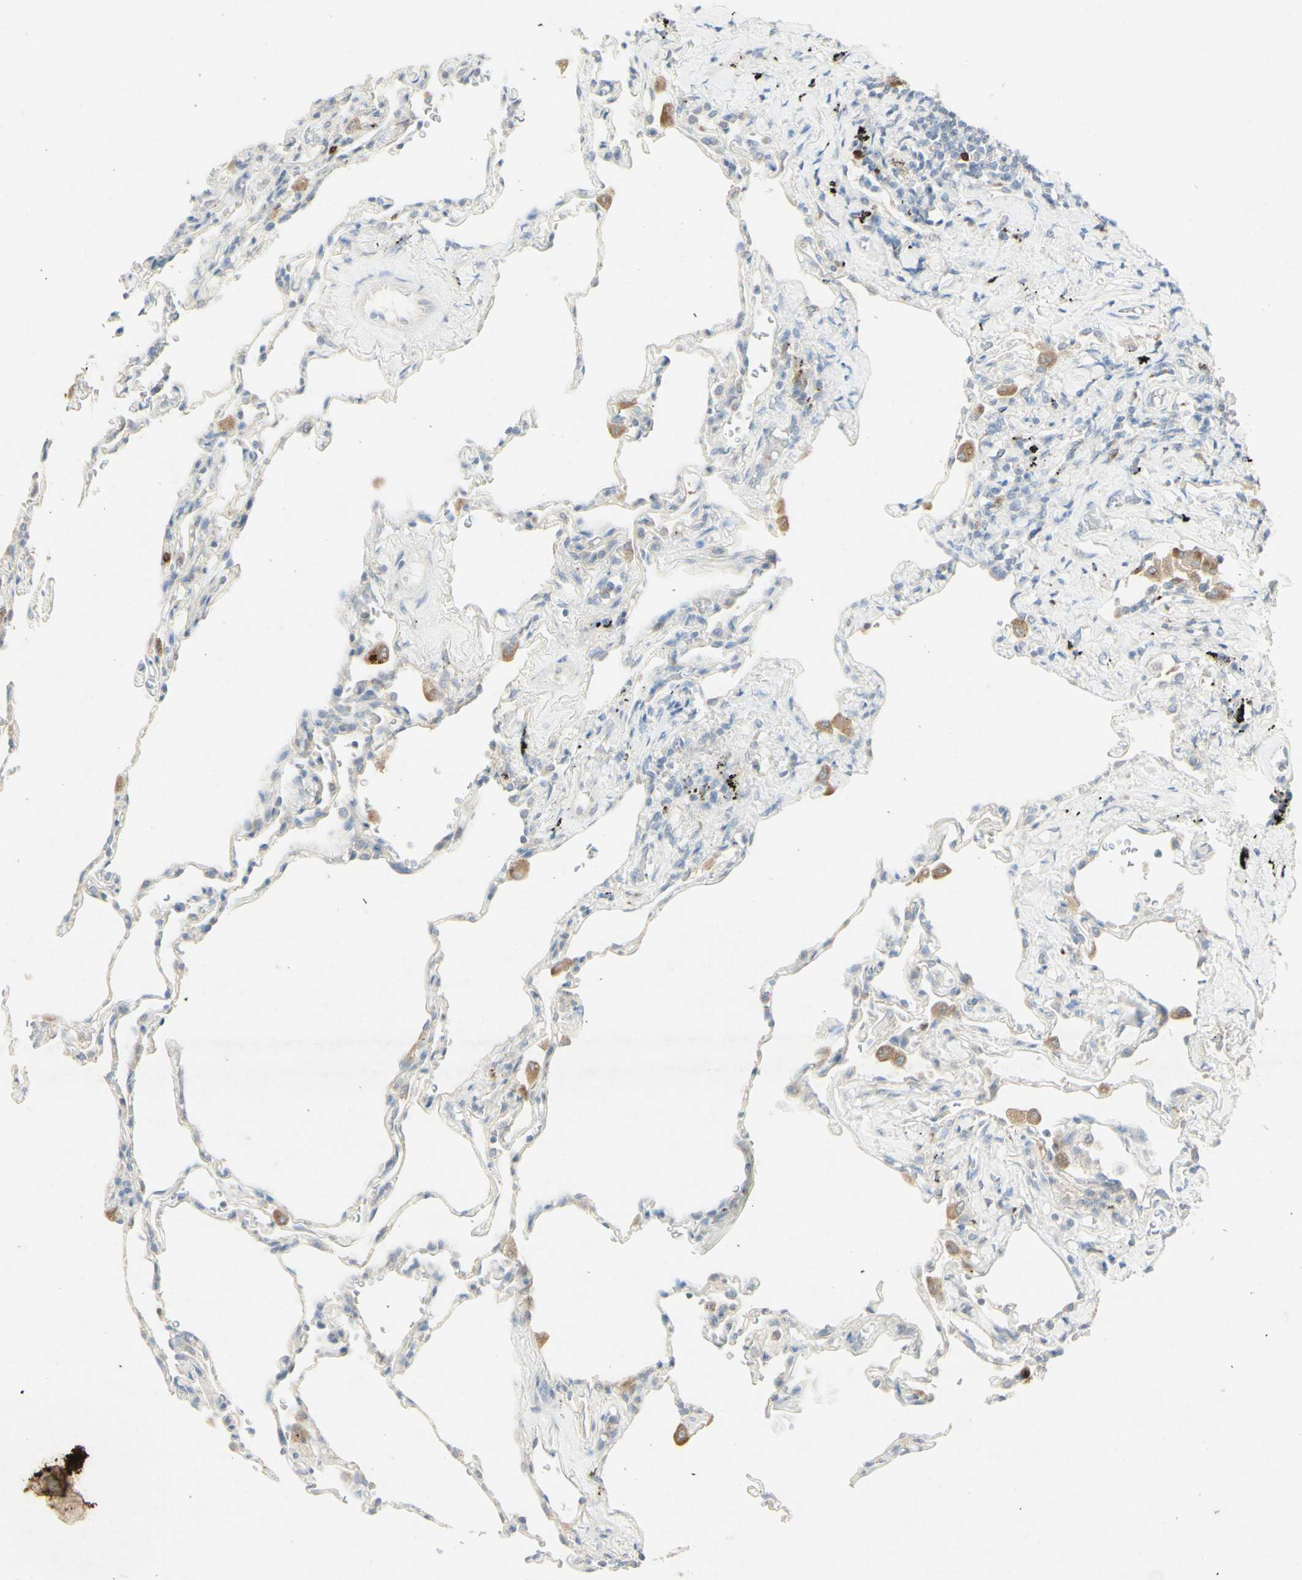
{"staining": {"intensity": "negative", "quantity": "none", "location": "none"}, "tissue": "lung", "cell_type": "Alveolar cells", "image_type": "normal", "snomed": [{"axis": "morphology", "description": "Normal tissue, NOS"}, {"axis": "topography", "description": "Lung"}], "caption": "This is an immunohistochemistry (IHC) image of unremarkable lung. There is no expression in alveolar cells.", "gene": "ATP6V1B1", "patient": {"sex": "male", "age": 59}}